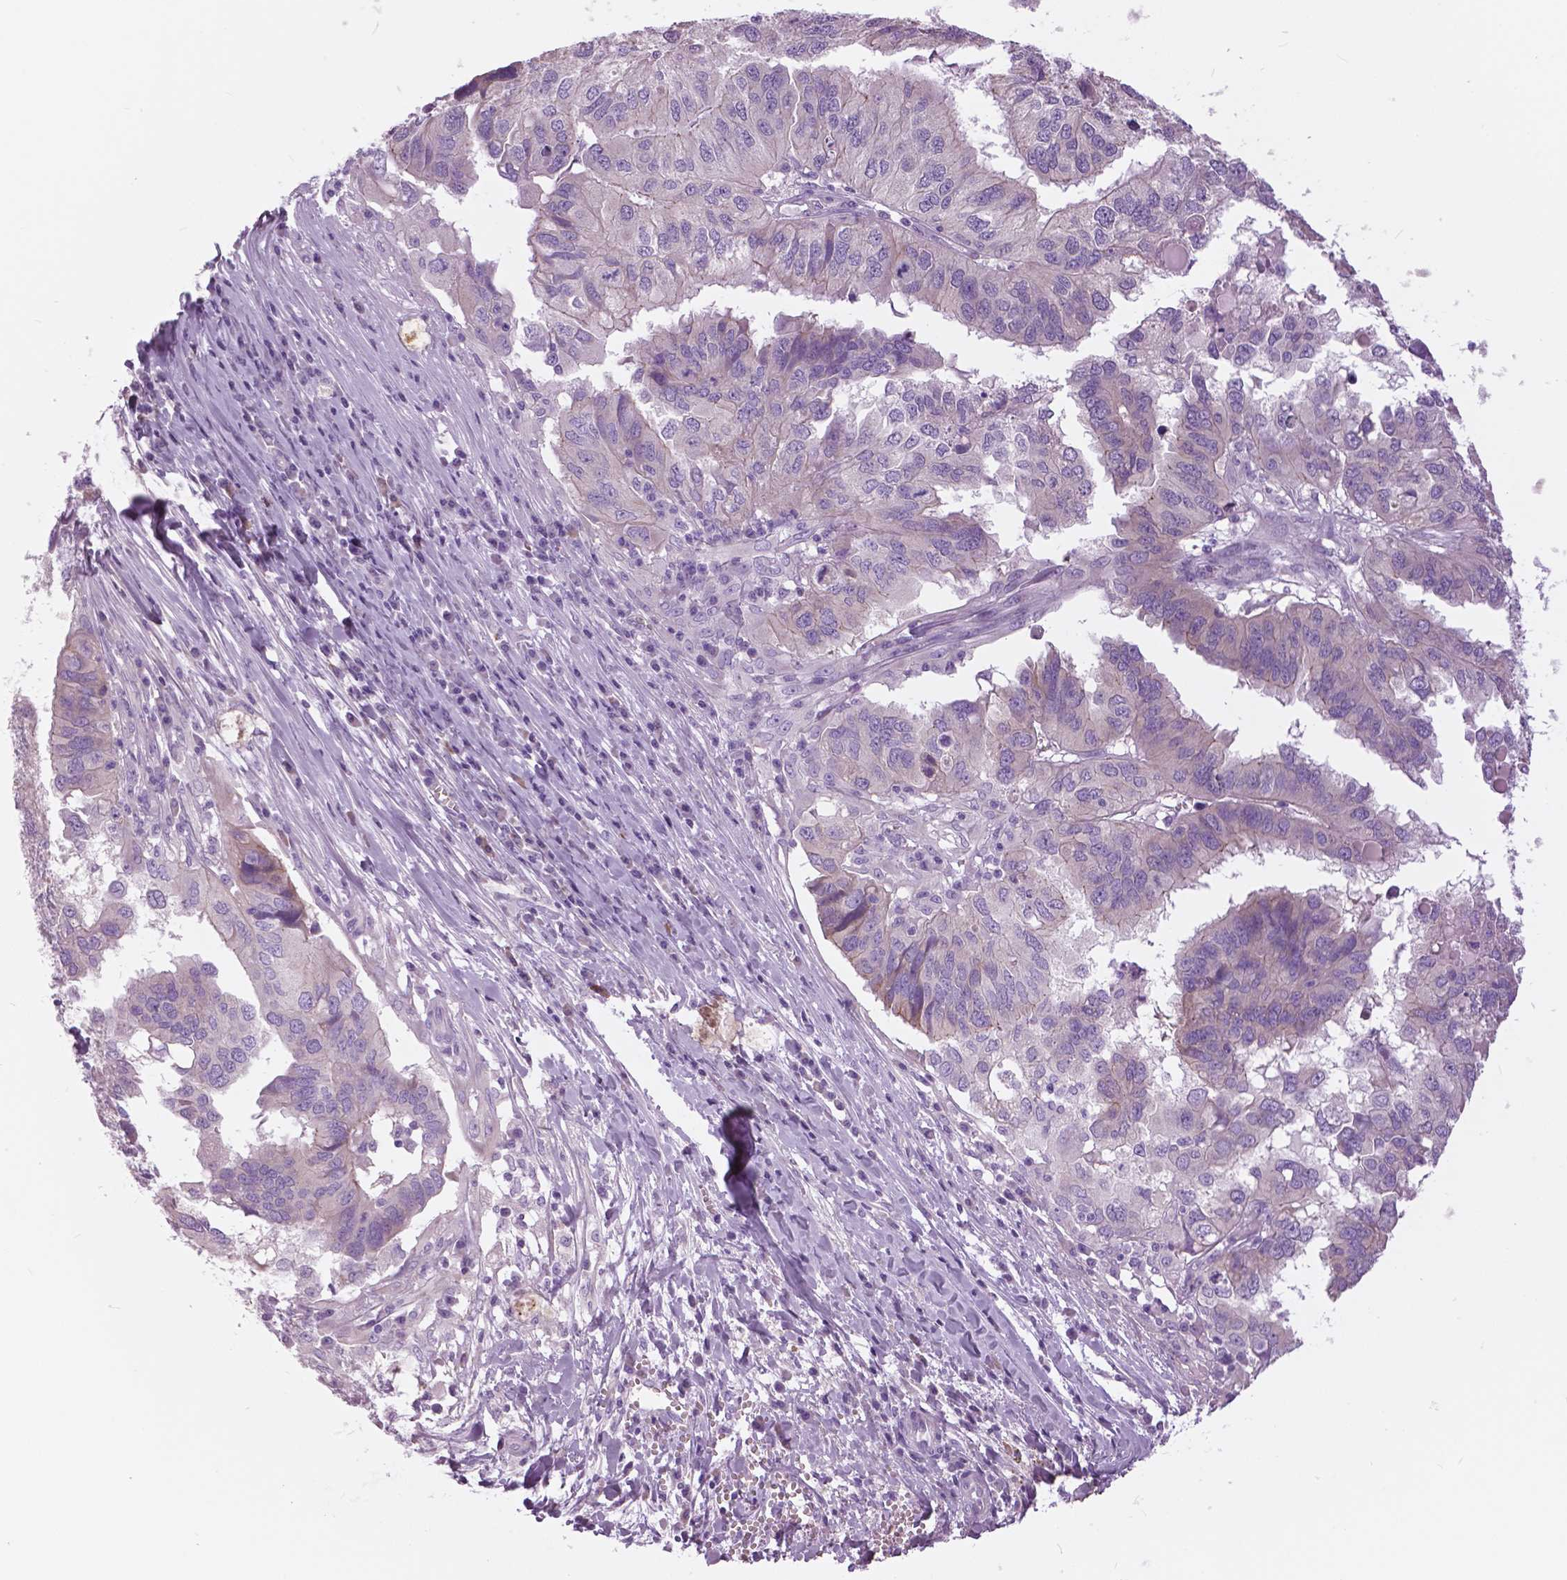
{"staining": {"intensity": "negative", "quantity": "none", "location": "none"}, "tissue": "ovarian cancer", "cell_type": "Tumor cells", "image_type": "cancer", "snomed": [{"axis": "morphology", "description": "Cystadenocarcinoma, serous, NOS"}, {"axis": "topography", "description": "Ovary"}], "caption": "An immunohistochemistry micrograph of ovarian cancer (serous cystadenocarcinoma) is shown. There is no staining in tumor cells of ovarian cancer (serous cystadenocarcinoma).", "gene": "SERPINI1", "patient": {"sex": "female", "age": 79}}